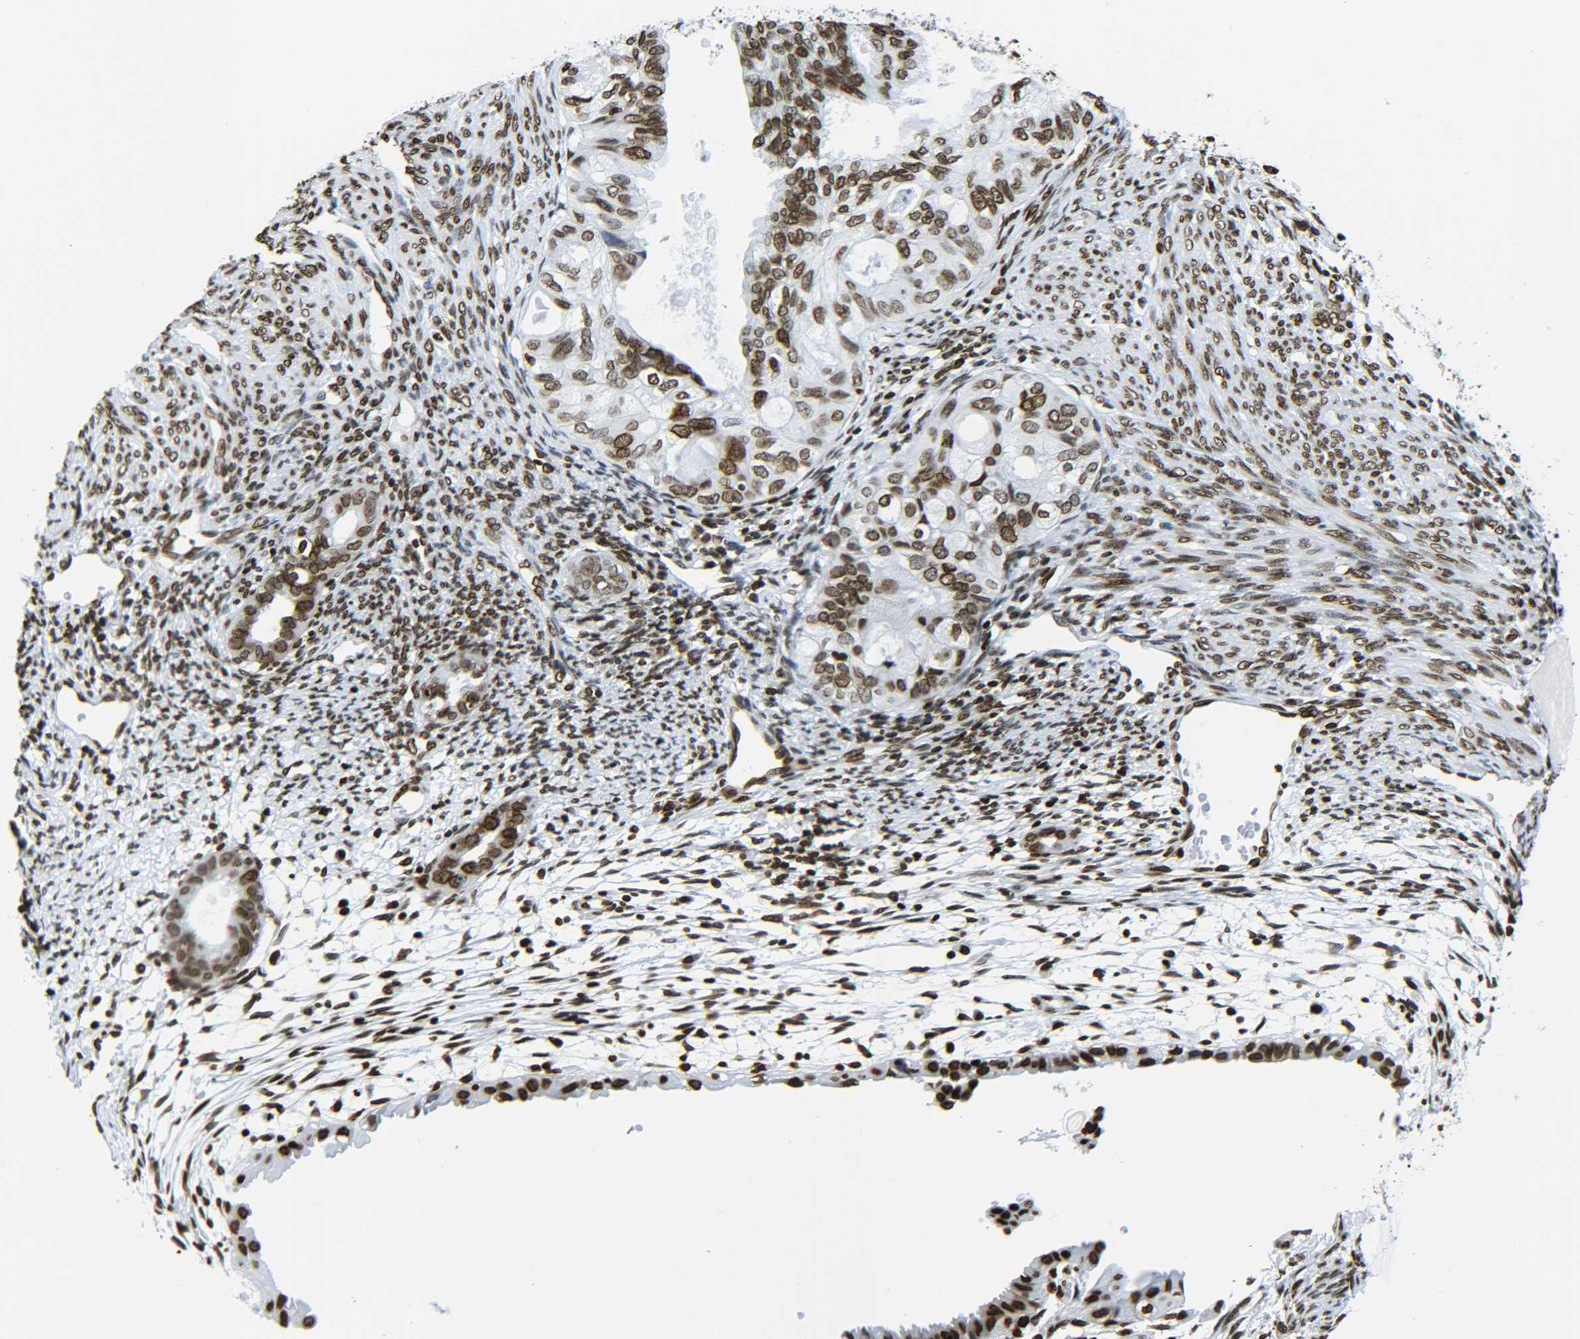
{"staining": {"intensity": "moderate", "quantity": ">75%", "location": "nuclear"}, "tissue": "cervical cancer", "cell_type": "Tumor cells", "image_type": "cancer", "snomed": [{"axis": "morphology", "description": "Normal tissue, NOS"}, {"axis": "morphology", "description": "Adenocarcinoma, NOS"}, {"axis": "topography", "description": "Cervix"}, {"axis": "topography", "description": "Endometrium"}], "caption": "Tumor cells reveal moderate nuclear staining in approximately >75% of cells in cervical cancer. The protein is shown in brown color, while the nuclei are stained blue.", "gene": "H2AX", "patient": {"sex": "female", "age": 86}}